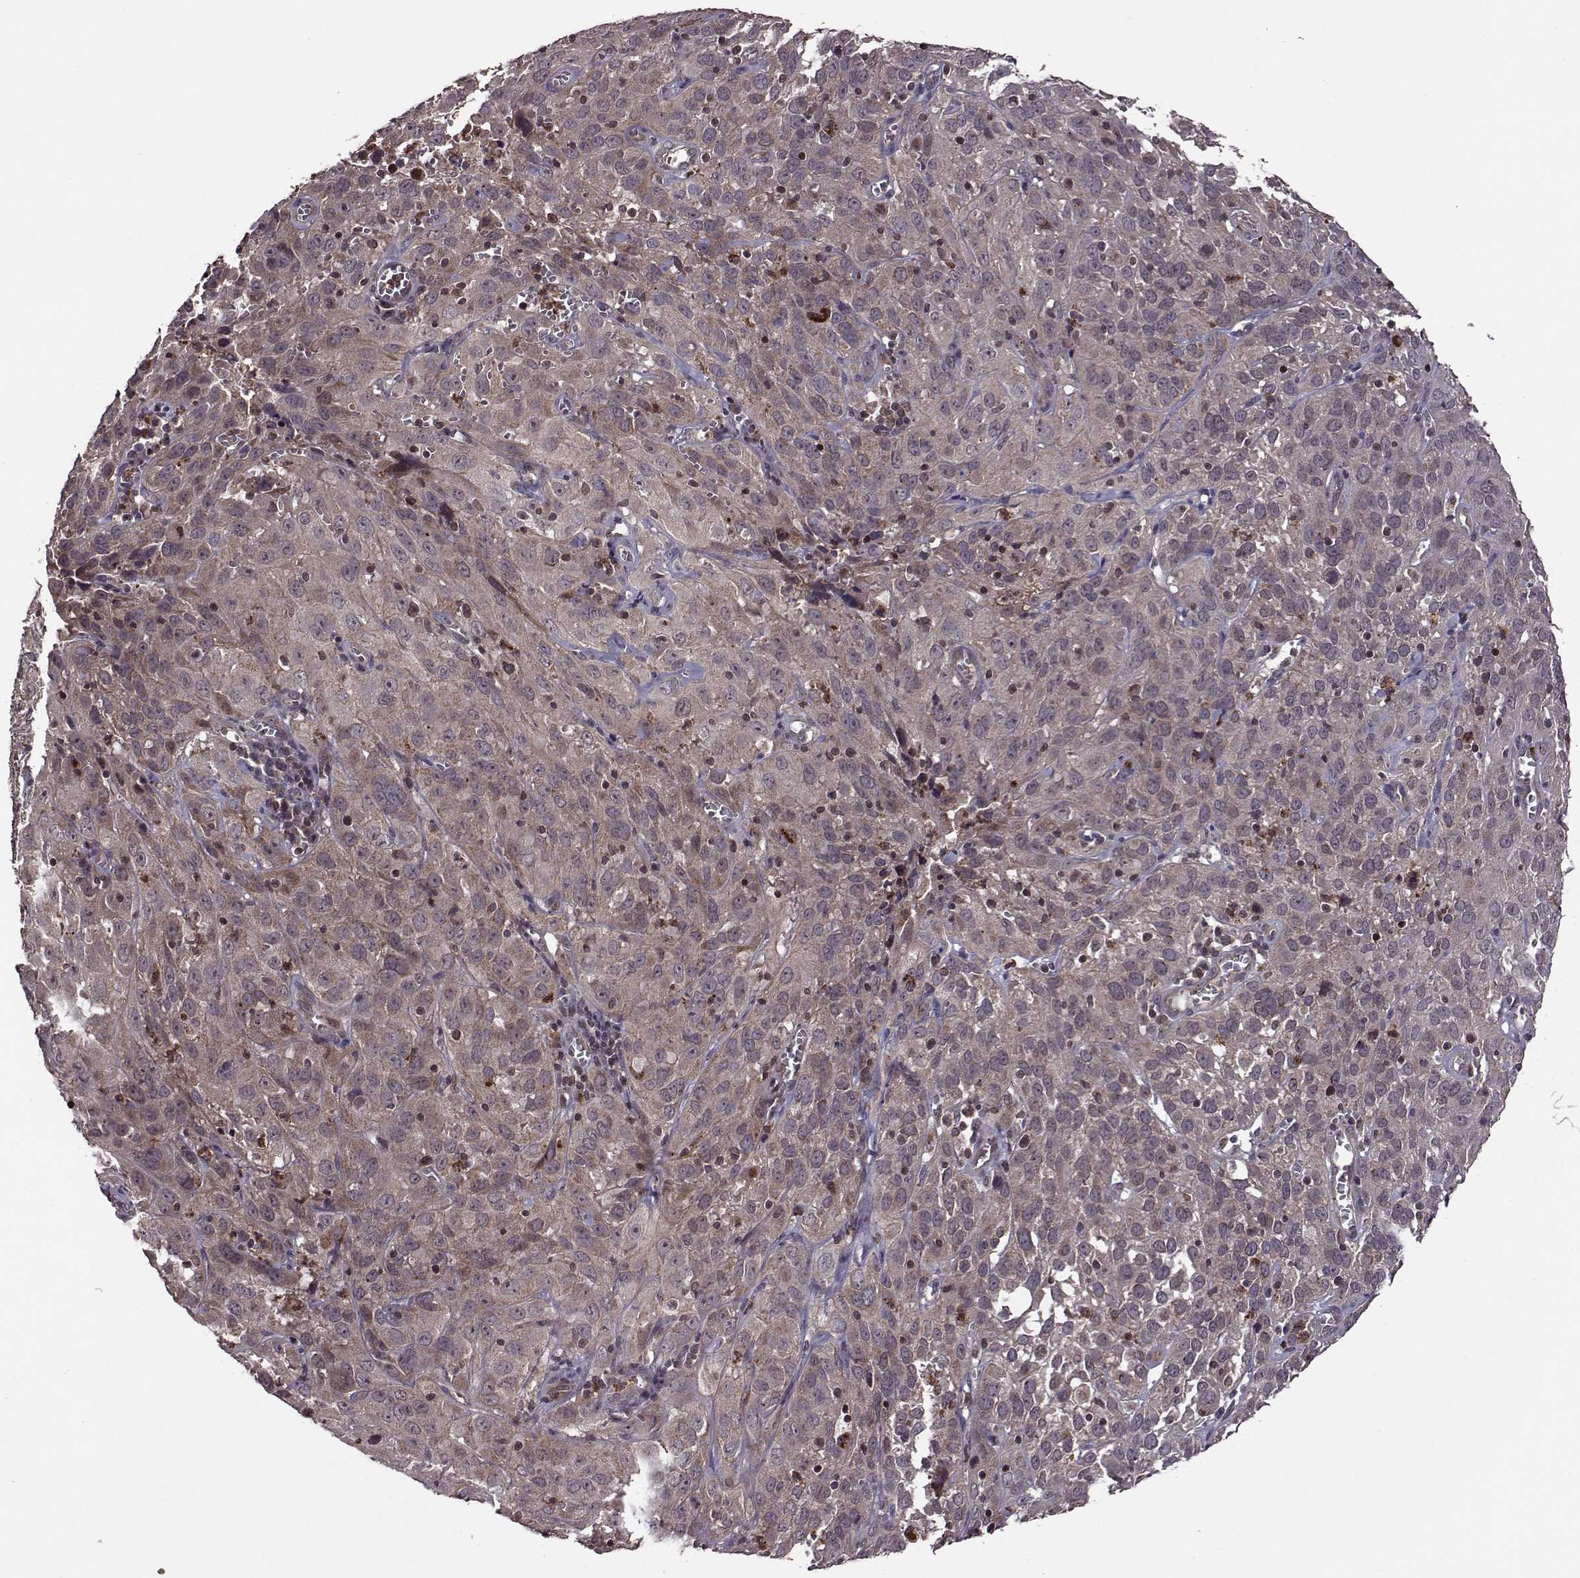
{"staining": {"intensity": "weak", "quantity": "25%-75%", "location": "cytoplasmic/membranous"}, "tissue": "cervical cancer", "cell_type": "Tumor cells", "image_type": "cancer", "snomed": [{"axis": "morphology", "description": "Squamous cell carcinoma, NOS"}, {"axis": "topography", "description": "Cervix"}], "caption": "A low amount of weak cytoplasmic/membranous staining is appreciated in approximately 25%-75% of tumor cells in cervical squamous cell carcinoma tissue.", "gene": "TRMU", "patient": {"sex": "female", "age": 32}}